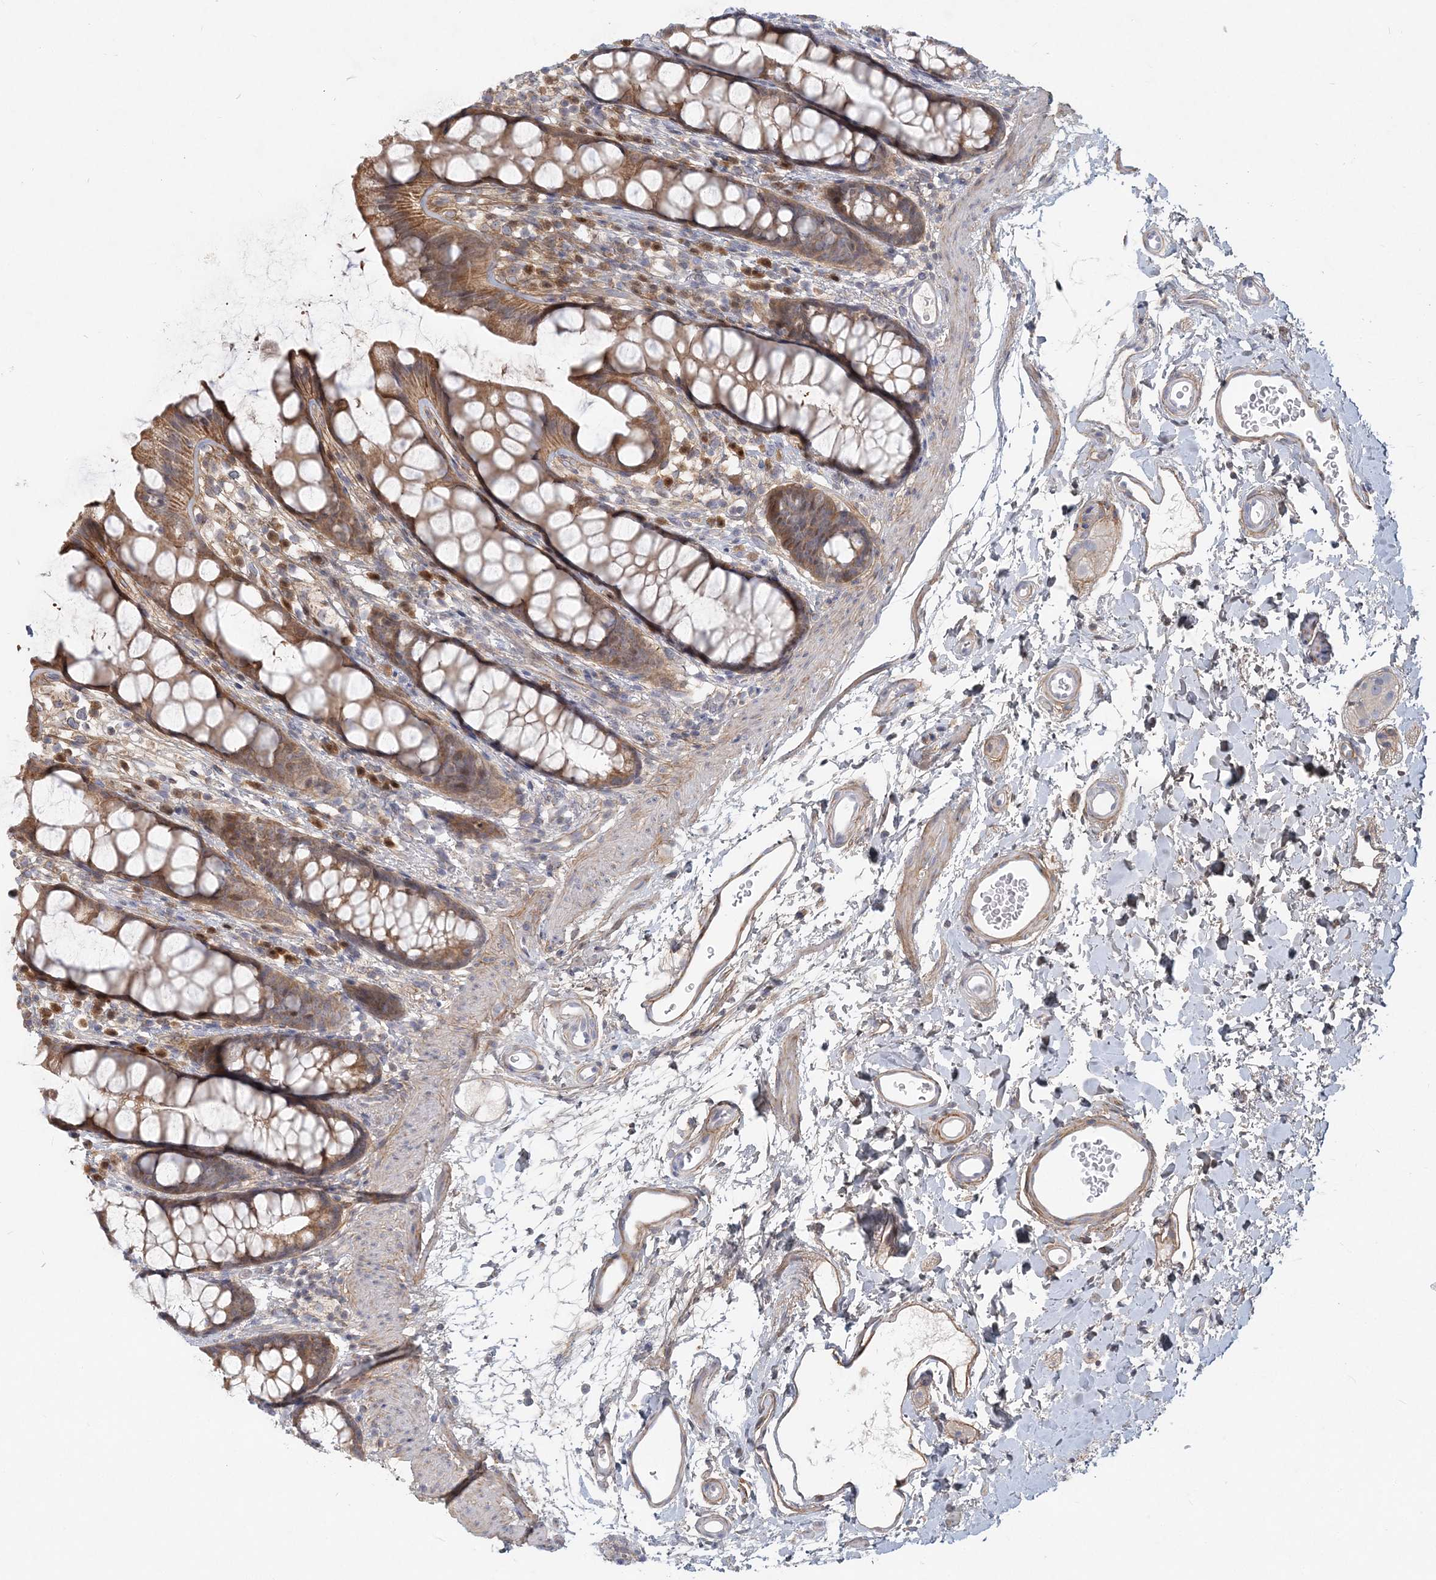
{"staining": {"intensity": "moderate", "quantity": "25%-75%", "location": "cytoplasmic/membranous"}, "tissue": "rectum", "cell_type": "Glandular cells", "image_type": "normal", "snomed": [{"axis": "morphology", "description": "Normal tissue, NOS"}, {"axis": "topography", "description": "Rectum"}], "caption": "Protein expression by IHC shows moderate cytoplasmic/membranous positivity in about 25%-75% of glandular cells in benign rectum.", "gene": "GMPPA", "patient": {"sex": "female", "age": 65}}